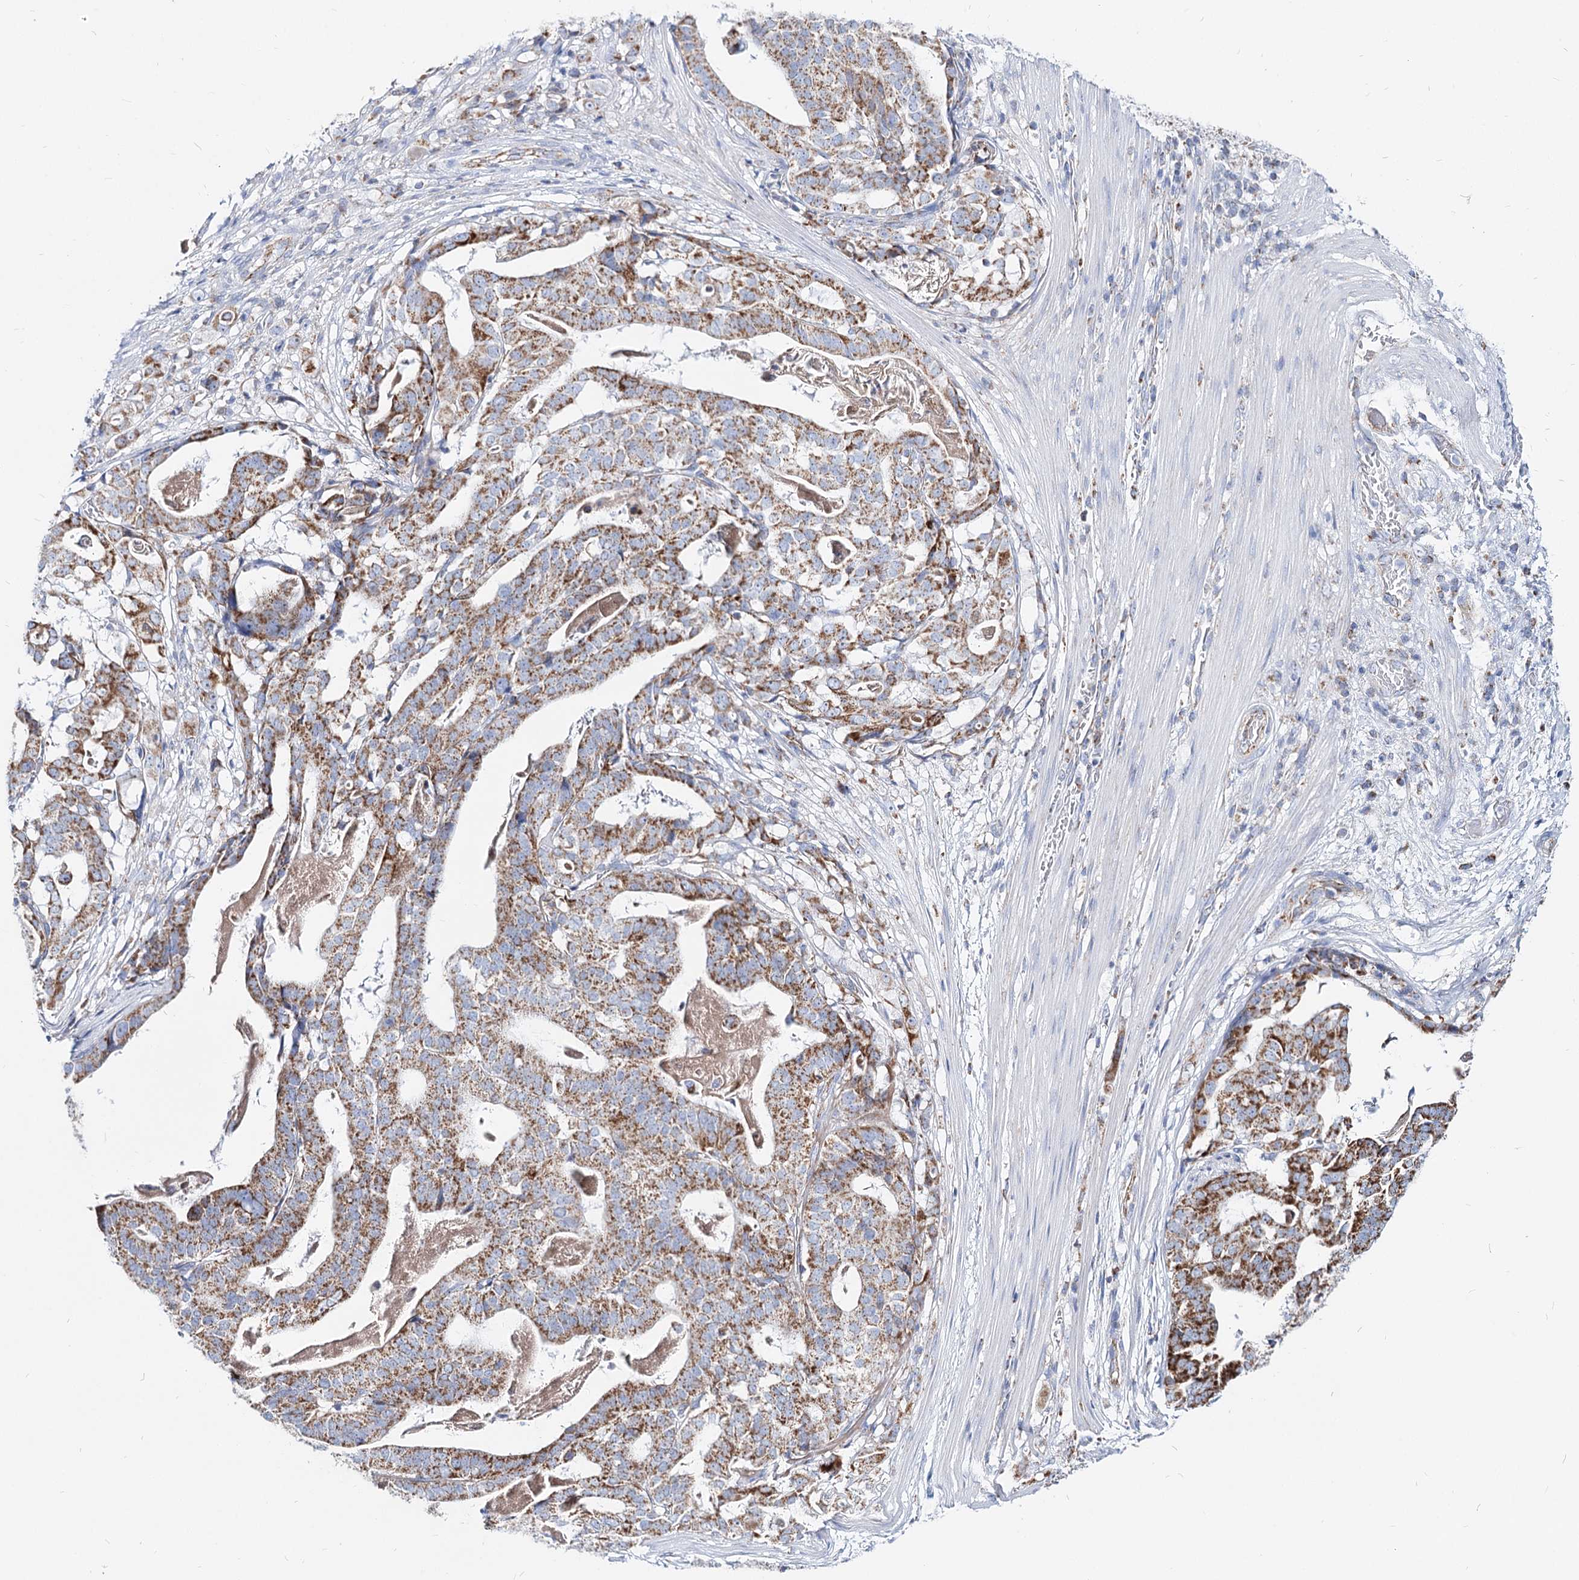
{"staining": {"intensity": "moderate", "quantity": ">75%", "location": "cytoplasmic/membranous"}, "tissue": "stomach cancer", "cell_type": "Tumor cells", "image_type": "cancer", "snomed": [{"axis": "morphology", "description": "Adenocarcinoma, NOS"}, {"axis": "topography", "description": "Stomach"}], "caption": "Stomach cancer stained for a protein (brown) reveals moderate cytoplasmic/membranous positive expression in about >75% of tumor cells.", "gene": "MCCC2", "patient": {"sex": "male", "age": 48}}